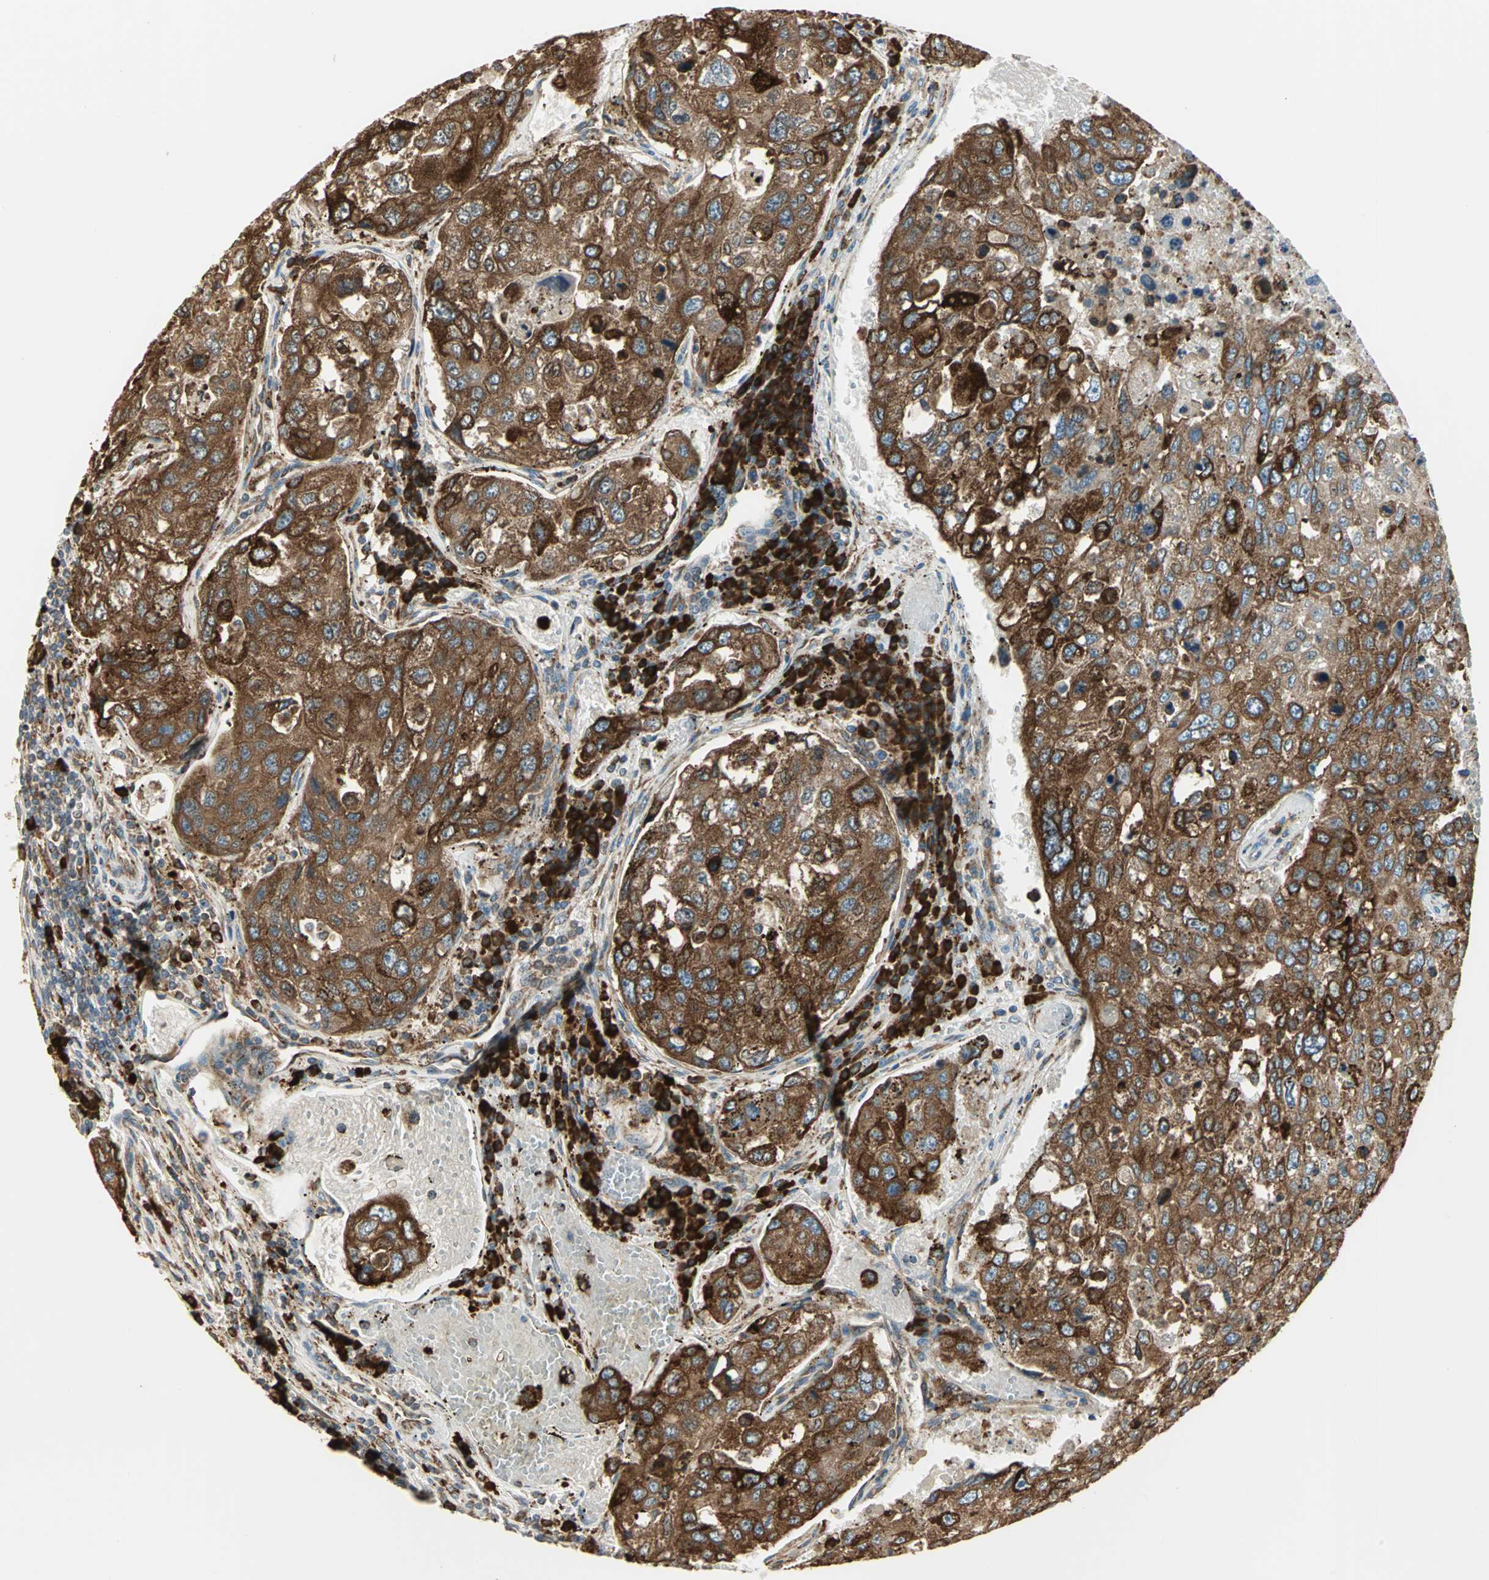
{"staining": {"intensity": "strong", "quantity": ">75%", "location": "cytoplasmic/membranous"}, "tissue": "urothelial cancer", "cell_type": "Tumor cells", "image_type": "cancer", "snomed": [{"axis": "morphology", "description": "Urothelial carcinoma, High grade"}, {"axis": "topography", "description": "Lymph node"}, {"axis": "topography", "description": "Urinary bladder"}], "caption": "Protein expression analysis of urothelial carcinoma (high-grade) reveals strong cytoplasmic/membranous positivity in approximately >75% of tumor cells.", "gene": "PDIA4", "patient": {"sex": "male", "age": 51}}